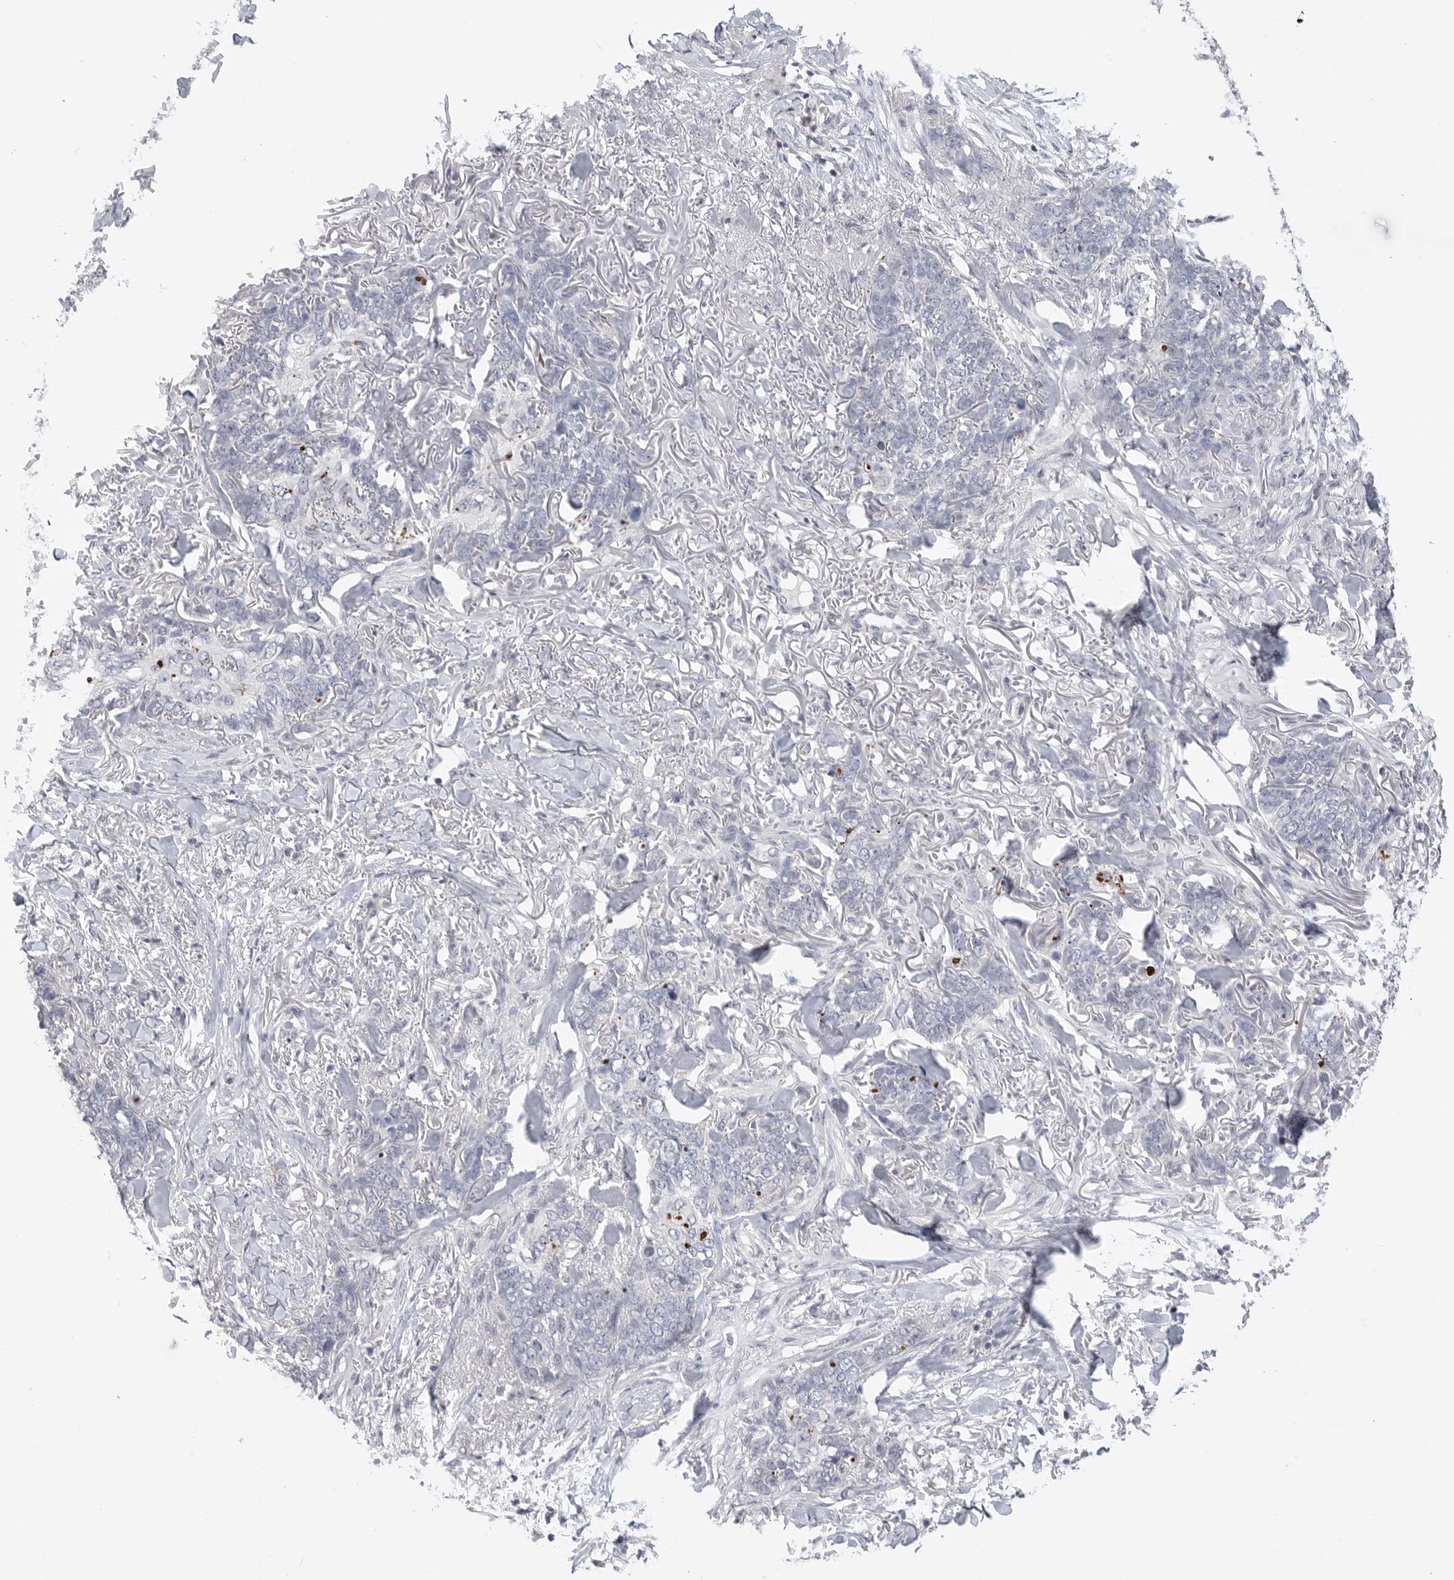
{"staining": {"intensity": "negative", "quantity": "none", "location": "none"}, "tissue": "skin cancer", "cell_type": "Tumor cells", "image_type": "cancer", "snomed": [{"axis": "morphology", "description": "Normal tissue, NOS"}, {"axis": "morphology", "description": "Basal cell carcinoma"}, {"axis": "topography", "description": "Skin"}], "caption": "A photomicrograph of human skin cancer (basal cell carcinoma) is negative for staining in tumor cells.", "gene": "FBXO43", "patient": {"sex": "male", "age": 77}}